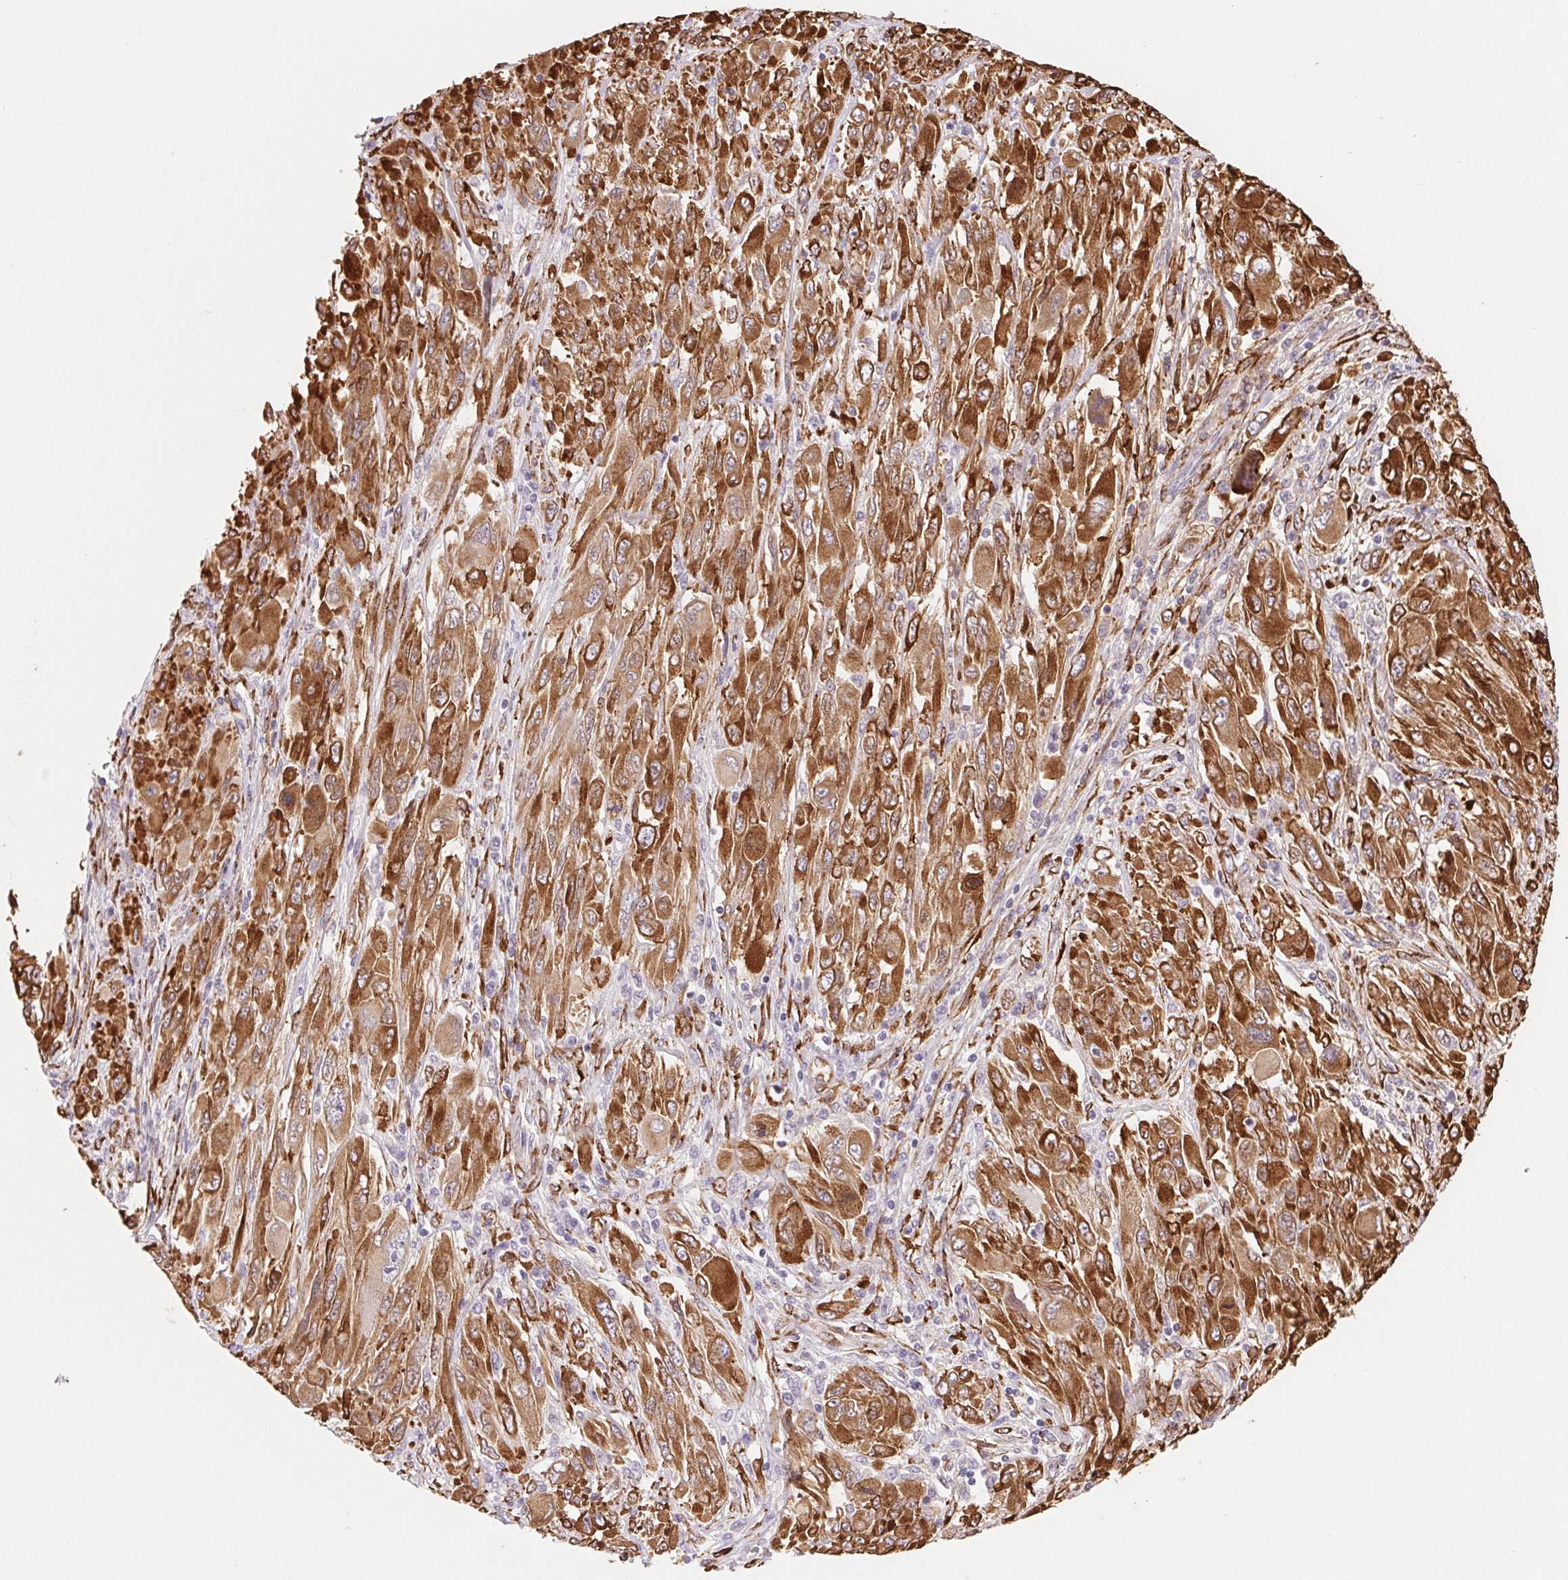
{"staining": {"intensity": "moderate", "quantity": ">75%", "location": "cytoplasmic/membranous"}, "tissue": "melanoma", "cell_type": "Tumor cells", "image_type": "cancer", "snomed": [{"axis": "morphology", "description": "Malignant melanoma, NOS"}, {"axis": "topography", "description": "Skin"}], "caption": "Immunohistochemical staining of melanoma reveals moderate cytoplasmic/membranous protein positivity in approximately >75% of tumor cells.", "gene": "FKBP10", "patient": {"sex": "female", "age": 91}}